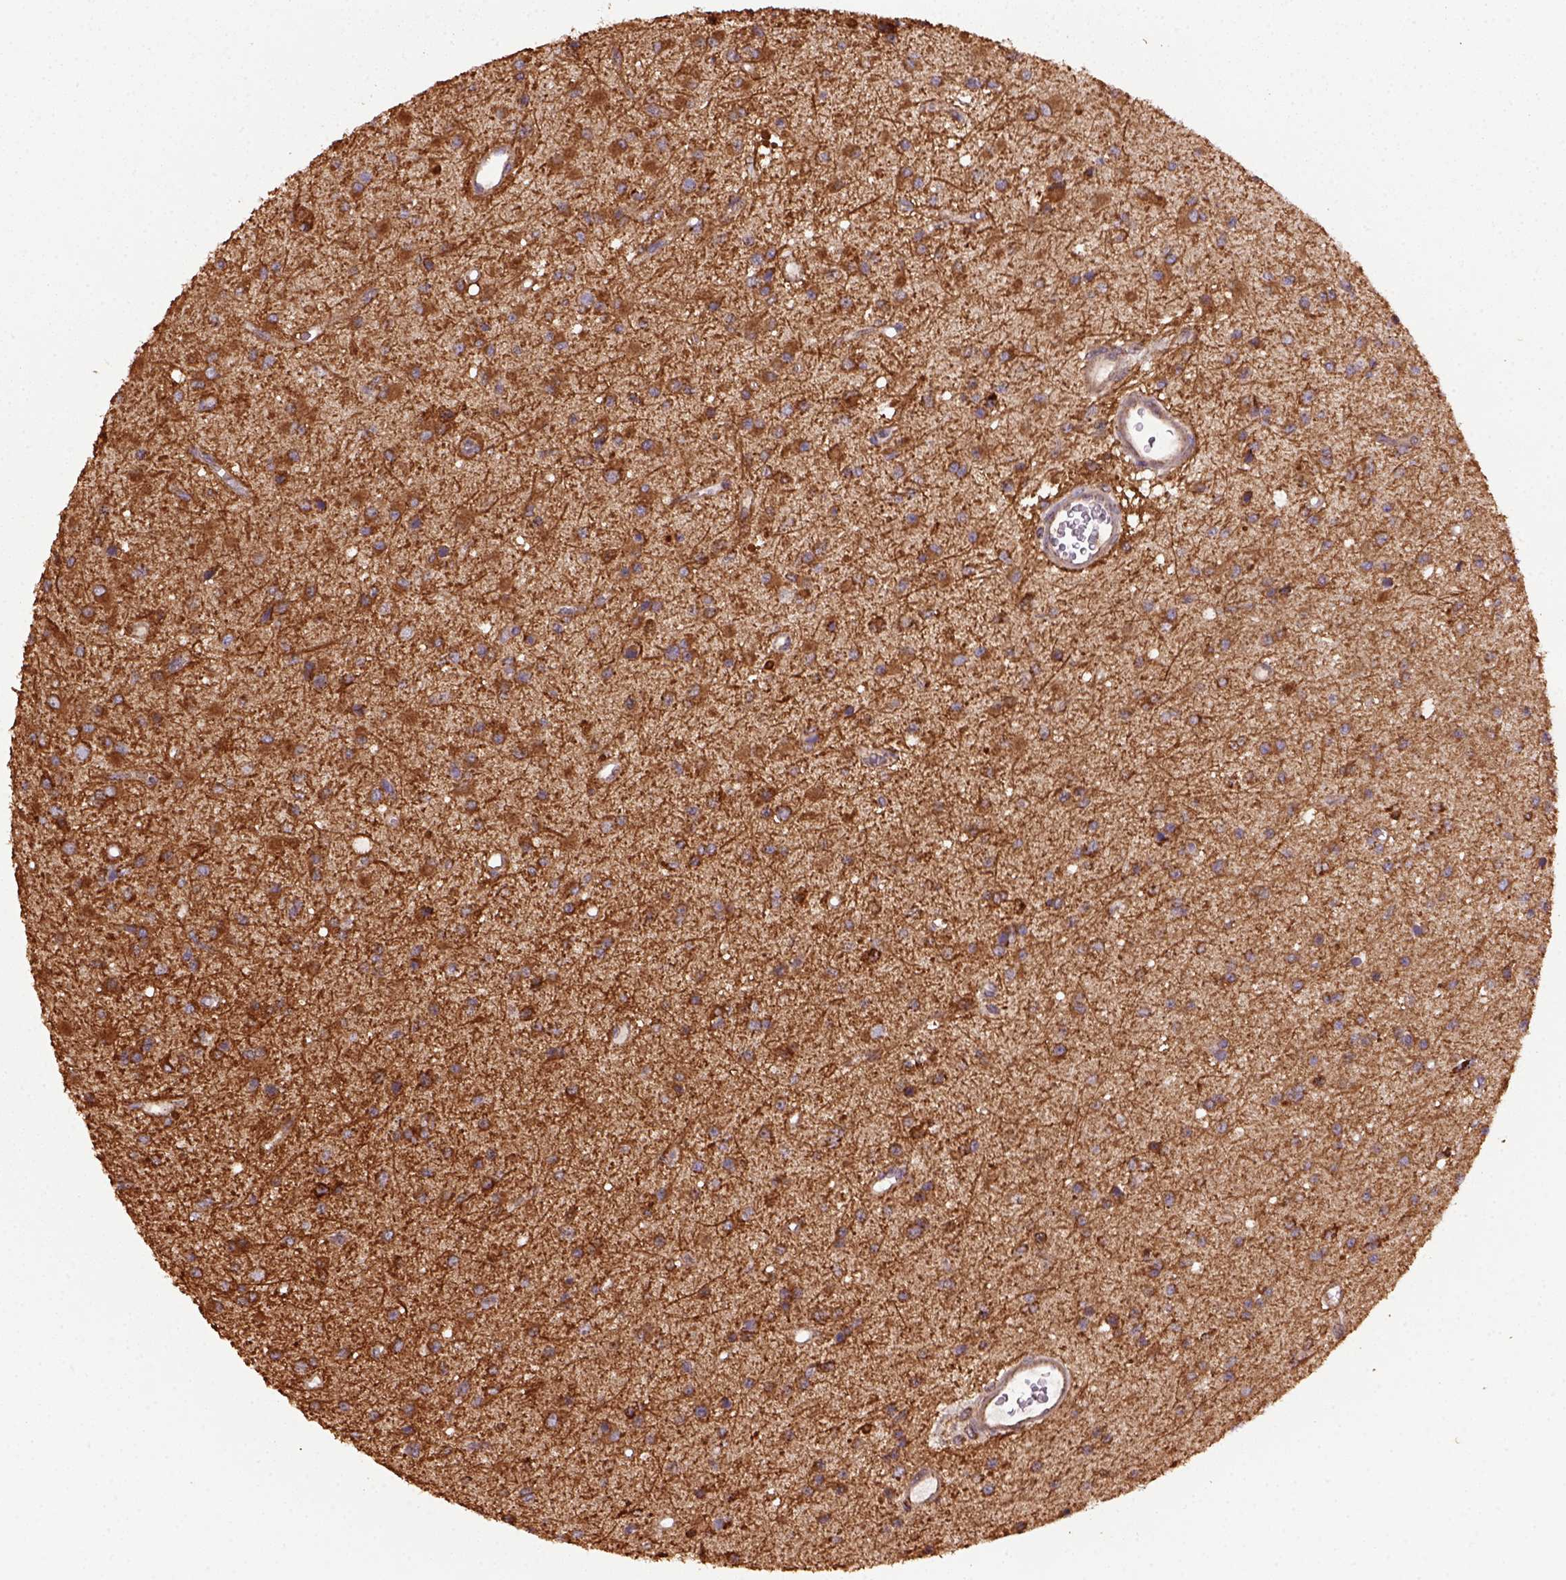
{"staining": {"intensity": "moderate", "quantity": ">75%", "location": "cytoplasmic/membranous"}, "tissue": "glioma", "cell_type": "Tumor cells", "image_type": "cancer", "snomed": [{"axis": "morphology", "description": "Glioma, malignant, Low grade"}, {"axis": "topography", "description": "Brain"}], "caption": "There is medium levels of moderate cytoplasmic/membranous positivity in tumor cells of malignant low-grade glioma, as demonstrated by immunohistochemical staining (brown color).", "gene": "MAPK8IP3", "patient": {"sex": "female", "age": 45}}